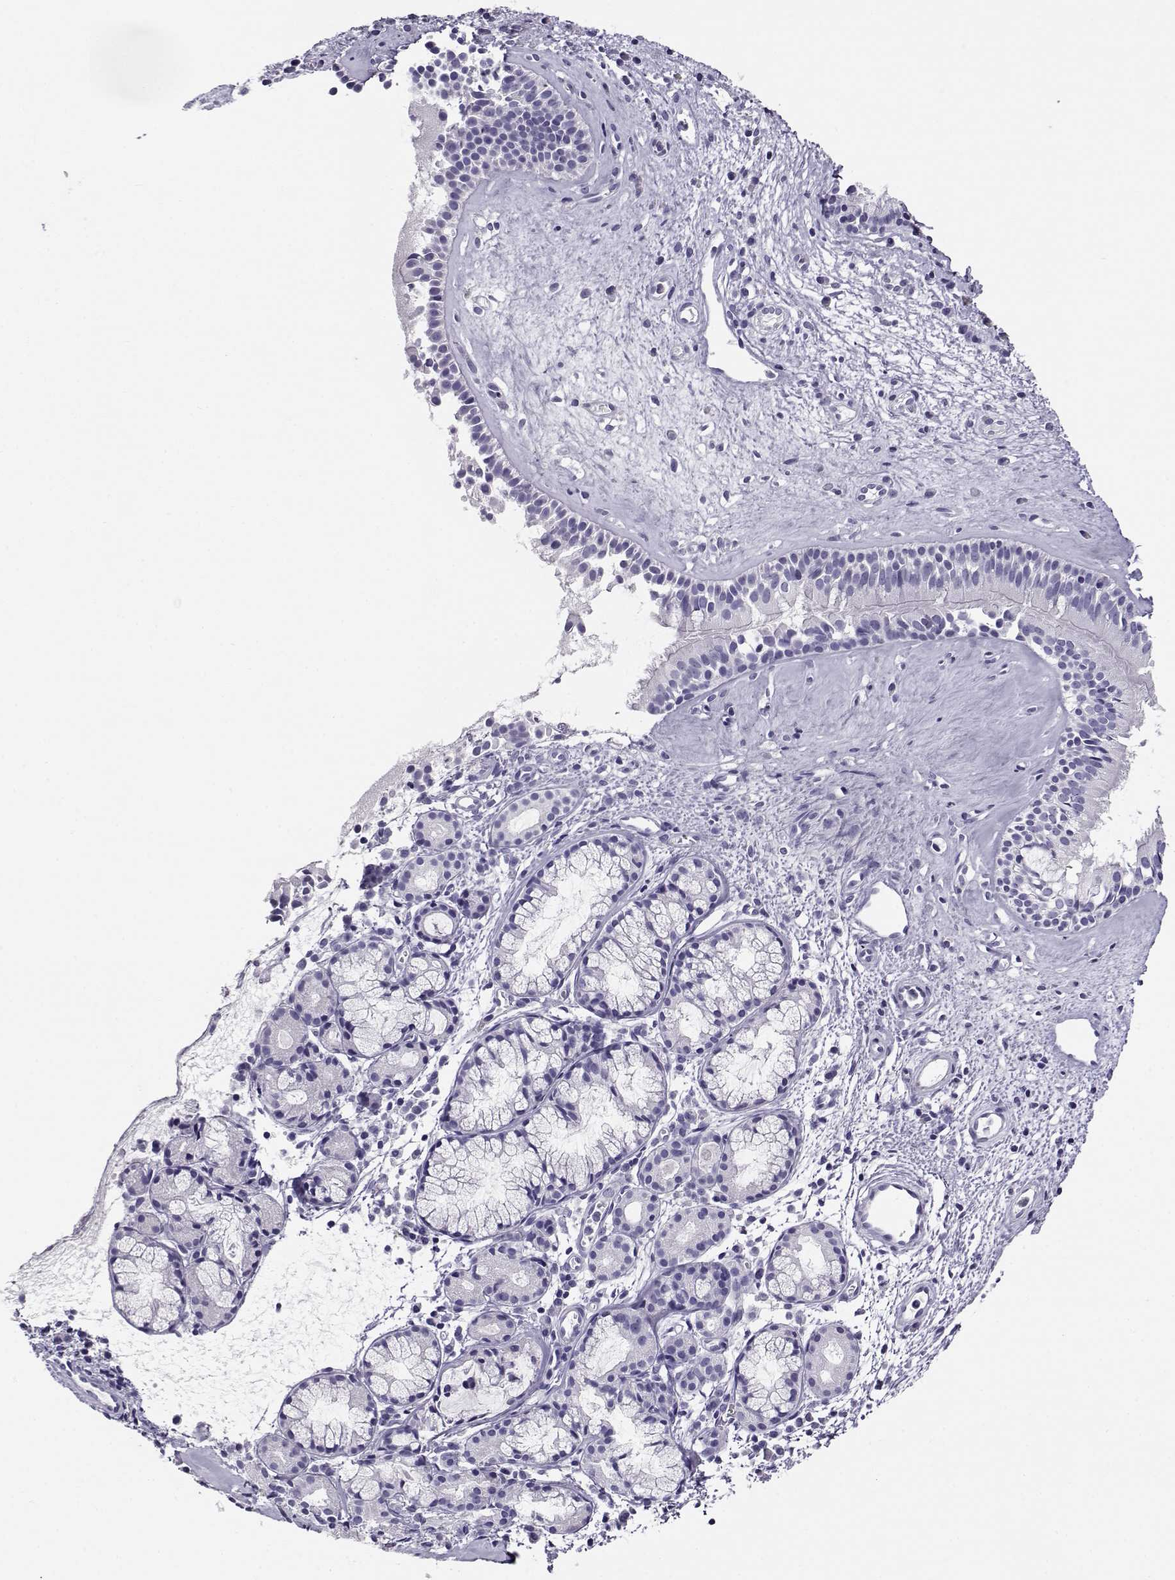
{"staining": {"intensity": "negative", "quantity": "none", "location": "none"}, "tissue": "nasopharynx", "cell_type": "Respiratory epithelial cells", "image_type": "normal", "snomed": [{"axis": "morphology", "description": "Normal tissue, NOS"}, {"axis": "topography", "description": "Nasopharynx"}], "caption": "Nasopharynx stained for a protein using immunohistochemistry (IHC) exhibits no positivity respiratory epithelial cells.", "gene": "CABS1", "patient": {"sex": "male", "age": 29}}